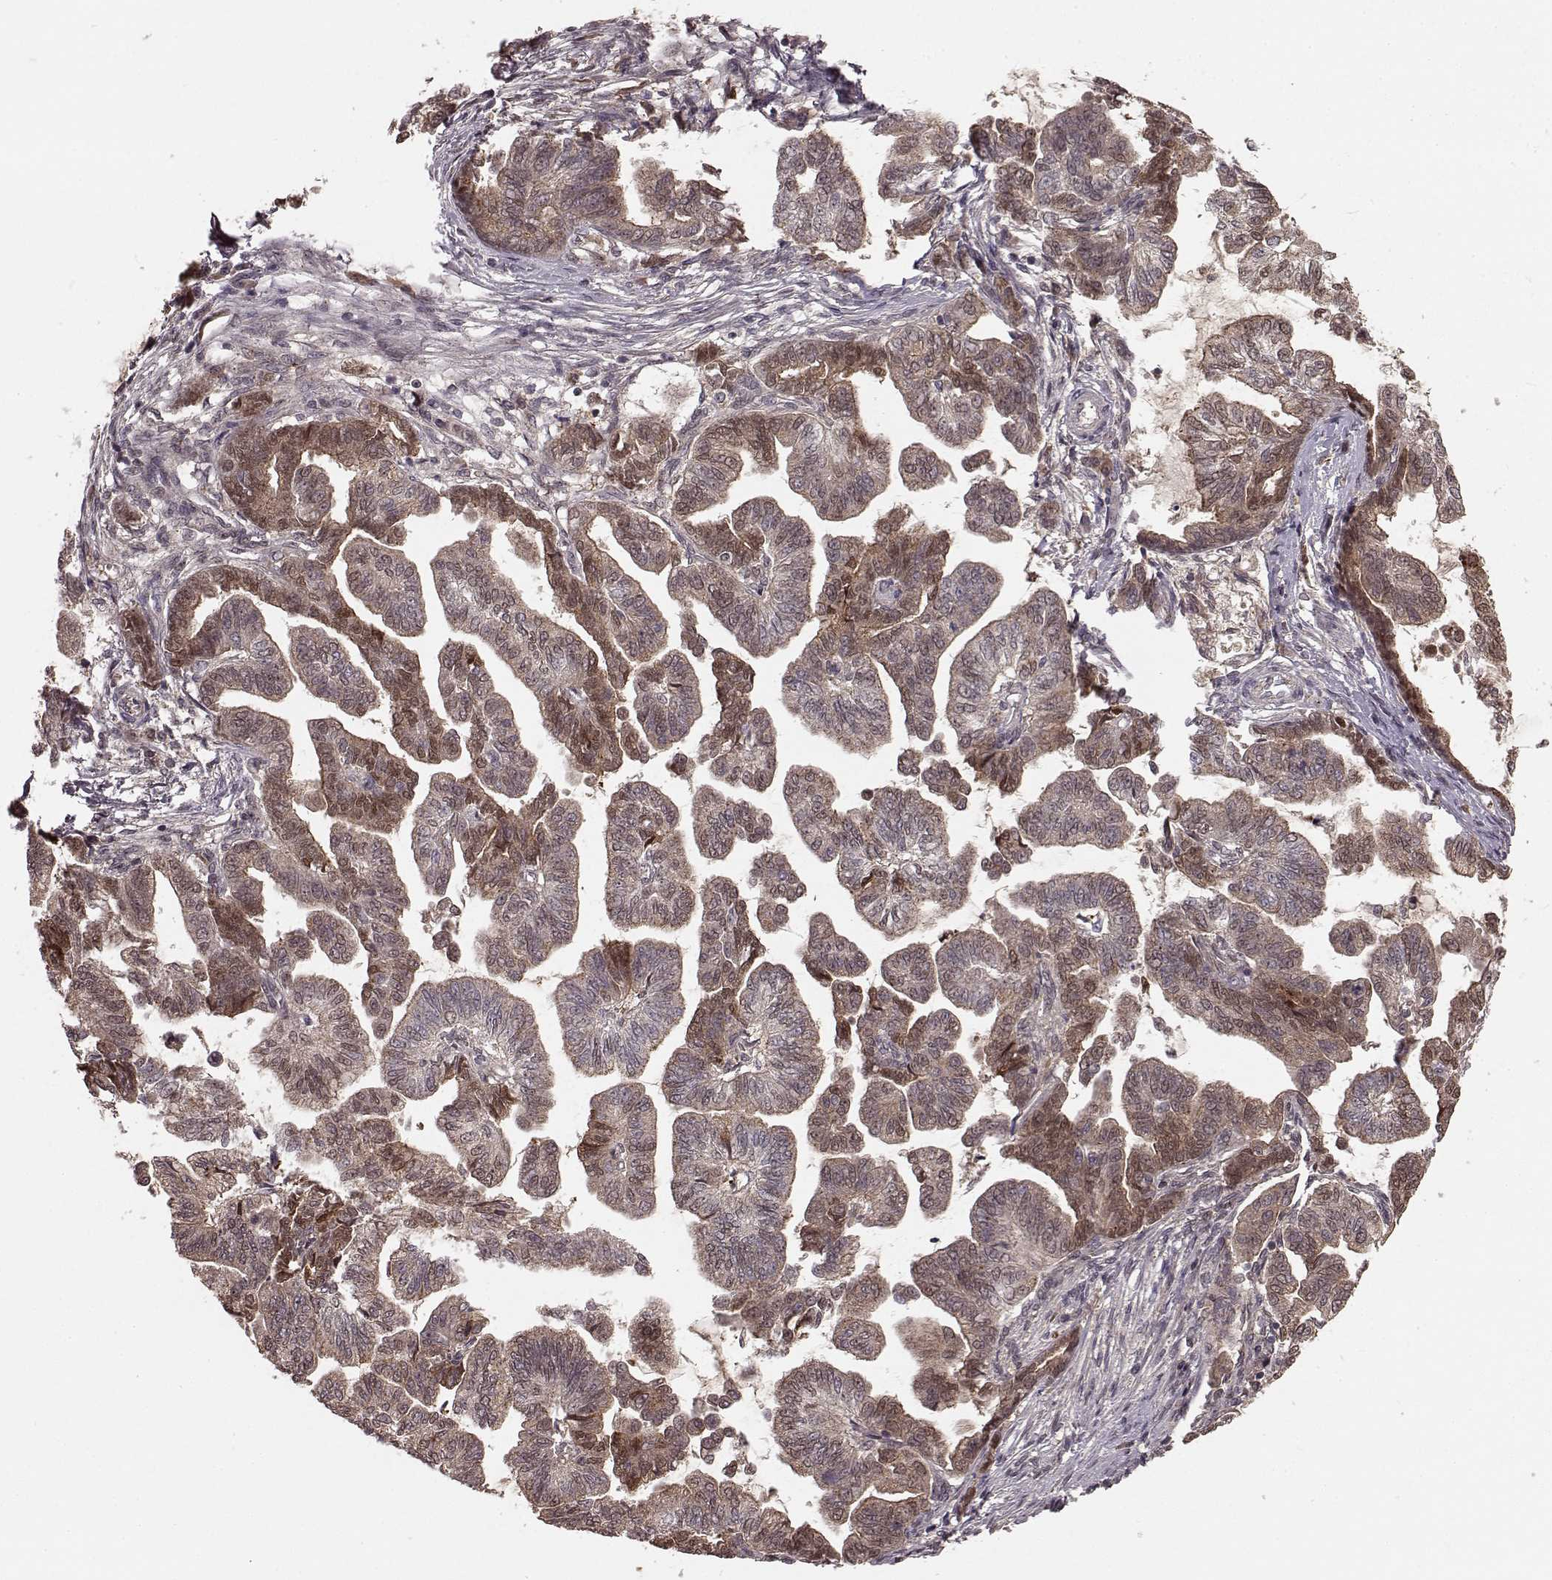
{"staining": {"intensity": "weak", "quantity": "<25%", "location": "cytoplasmic/membranous,nuclear"}, "tissue": "stomach cancer", "cell_type": "Tumor cells", "image_type": "cancer", "snomed": [{"axis": "morphology", "description": "Adenocarcinoma, NOS"}, {"axis": "topography", "description": "Stomach"}], "caption": "IHC of stomach cancer demonstrates no staining in tumor cells.", "gene": "GSS", "patient": {"sex": "male", "age": 83}}